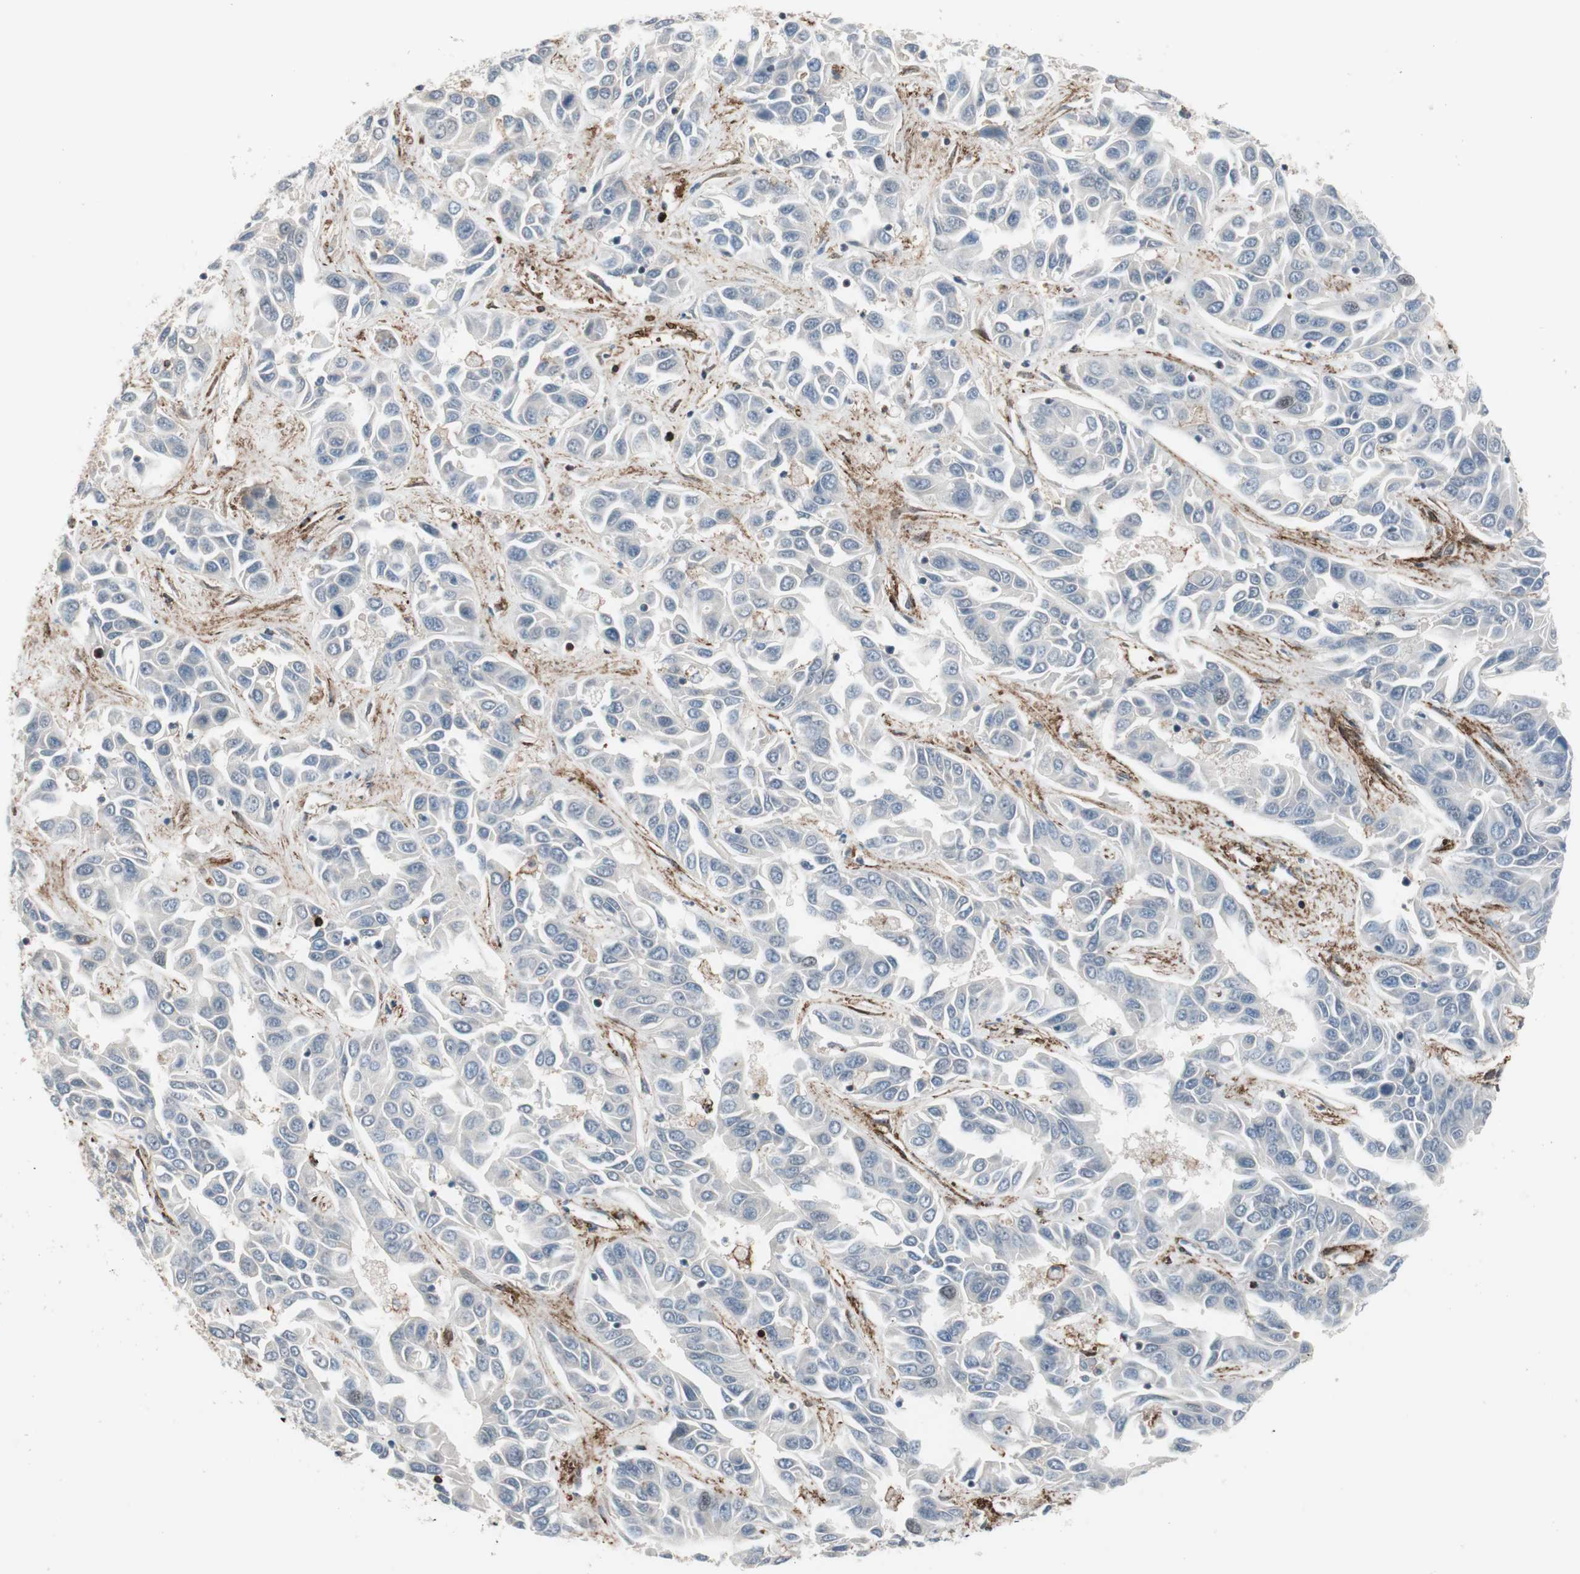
{"staining": {"intensity": "negative", "quantity": "none", "location": "none"}, "tissue": "liver cancer", "cell_type": "Tumor cells", "image_type": "cancer", "snomed": [{"axis": "morphology", "description": "Cholangiocarcinoma"}, {"axis": "topography", "description": "Liver"}], "caption": "Liver cancer (cholangiocarcinoma) was stained to show a protein in brown. There is no significant expression in tumor cells.", "gene": "GRHL1", "patient": {"sex": "female", "age": 52}}